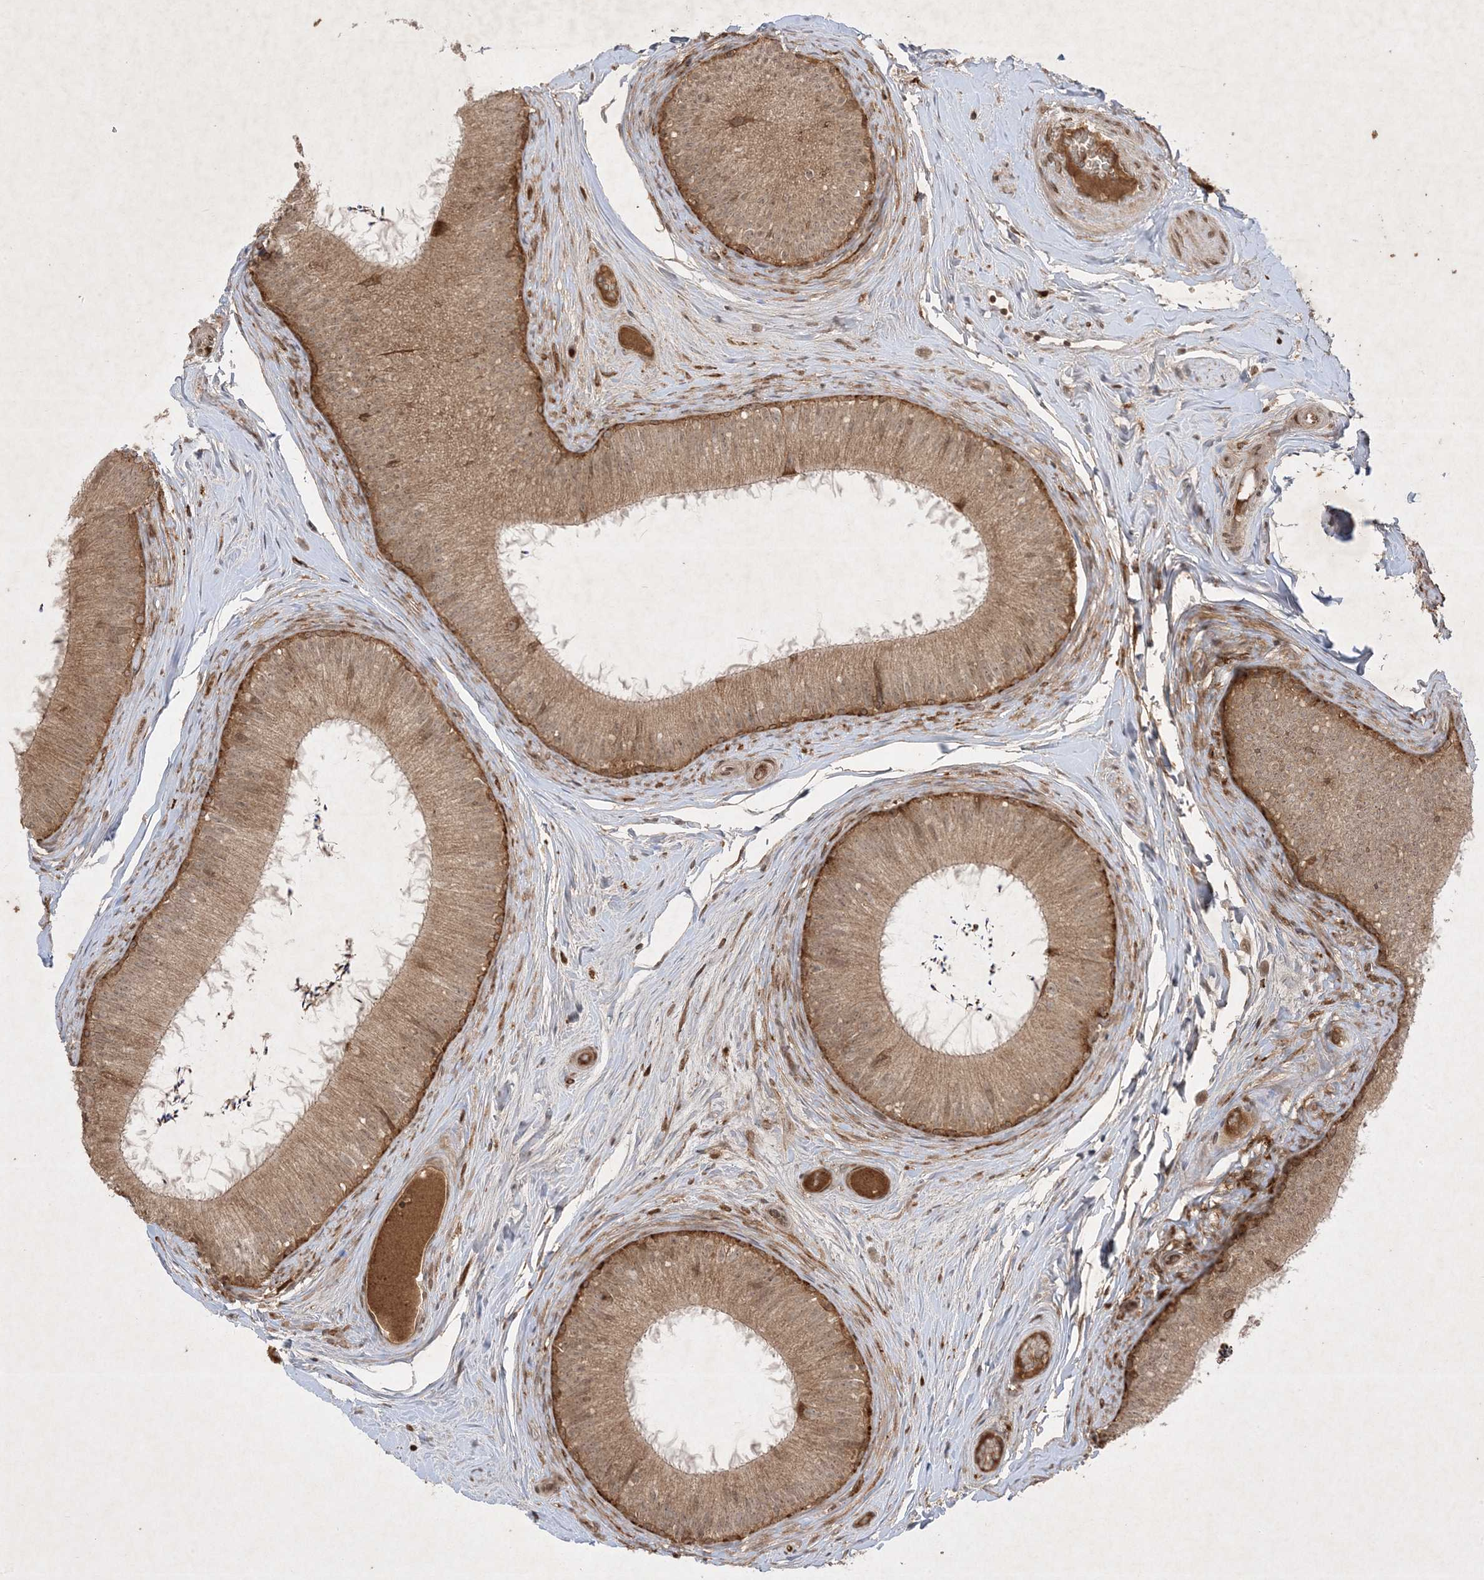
{"staining": {"intensity": "moderate", "quantity": ">75%", "location": "cytoplasmic/membranous"}, "tissue": "epididymis", "cell_type": "Glandular cells", "image_type": "normal", "snomed": [{"axis": "morphology", "description": "Normal tissue, NOS"}, {"axis": "topography", "description": "Epididymis"}], "caption": "Immunohistochemical staining of benign epididymis shows >75% levels of moderate cytoplasmic/membranous protein expression in about >75% of glandular cells.", "gene": "PTK6", "patient": {"sex": "male", "age": 50}}